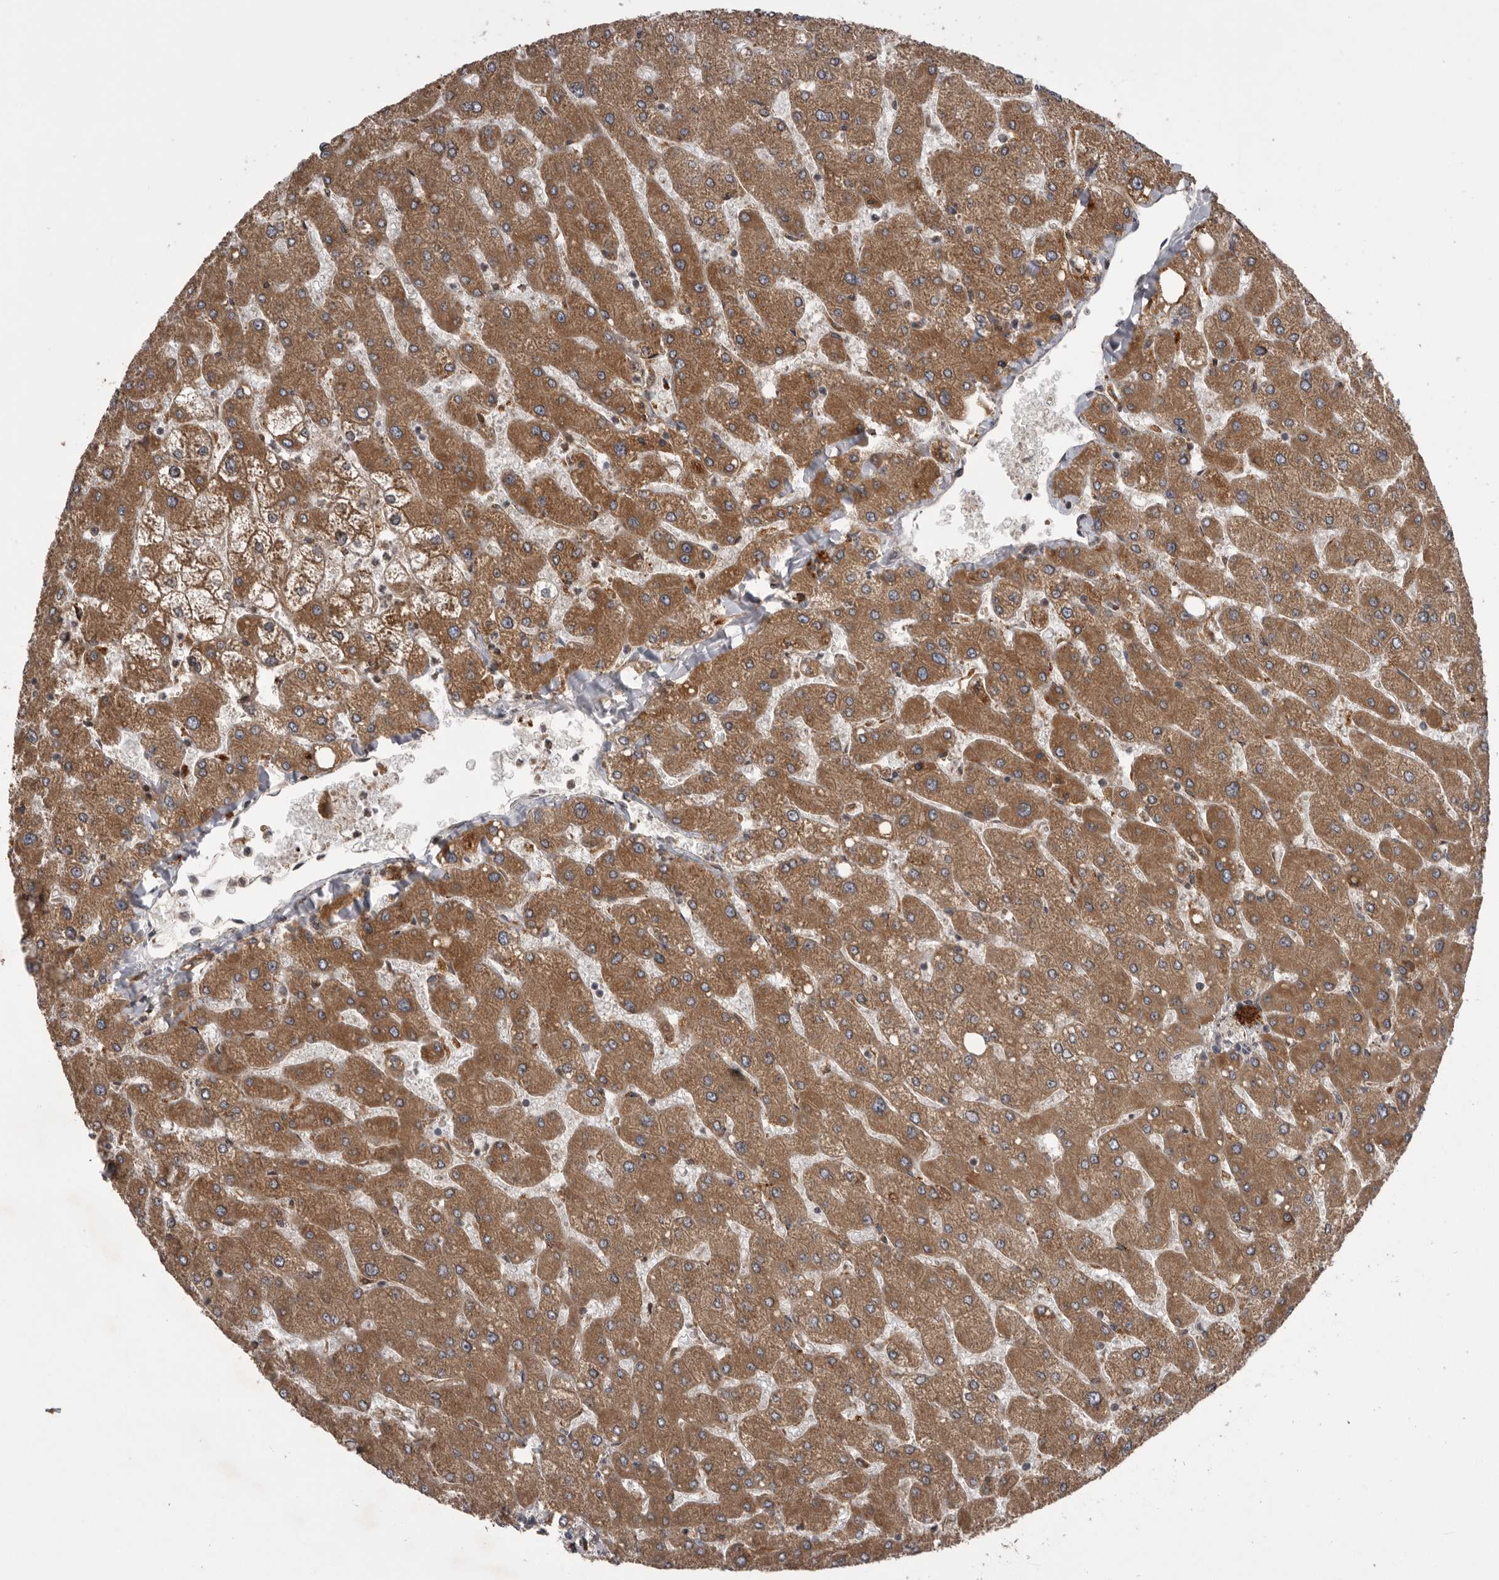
{"staining": {"intensity": "weak", "quantity": ">75%", "location": "cytoplasmic/membranous"}, "tissue": "liver", "cell_type": "Cholangiocytes", "image_type": "normal", "snomed": [{"axis": "morphology", "description": "Normal tissue, NOS"}, {"axis": "topography", "description": "Liver"}], "caption": "A histopathology image of human liver stained for a protein reveals weak cytoplasmic/membranous brown staining in cholangiocytes. (IHC, brightfield microscopy, high magnification).", "gene": "RAB3GAP2", "patient": {"sex": "male", "age": 55}}